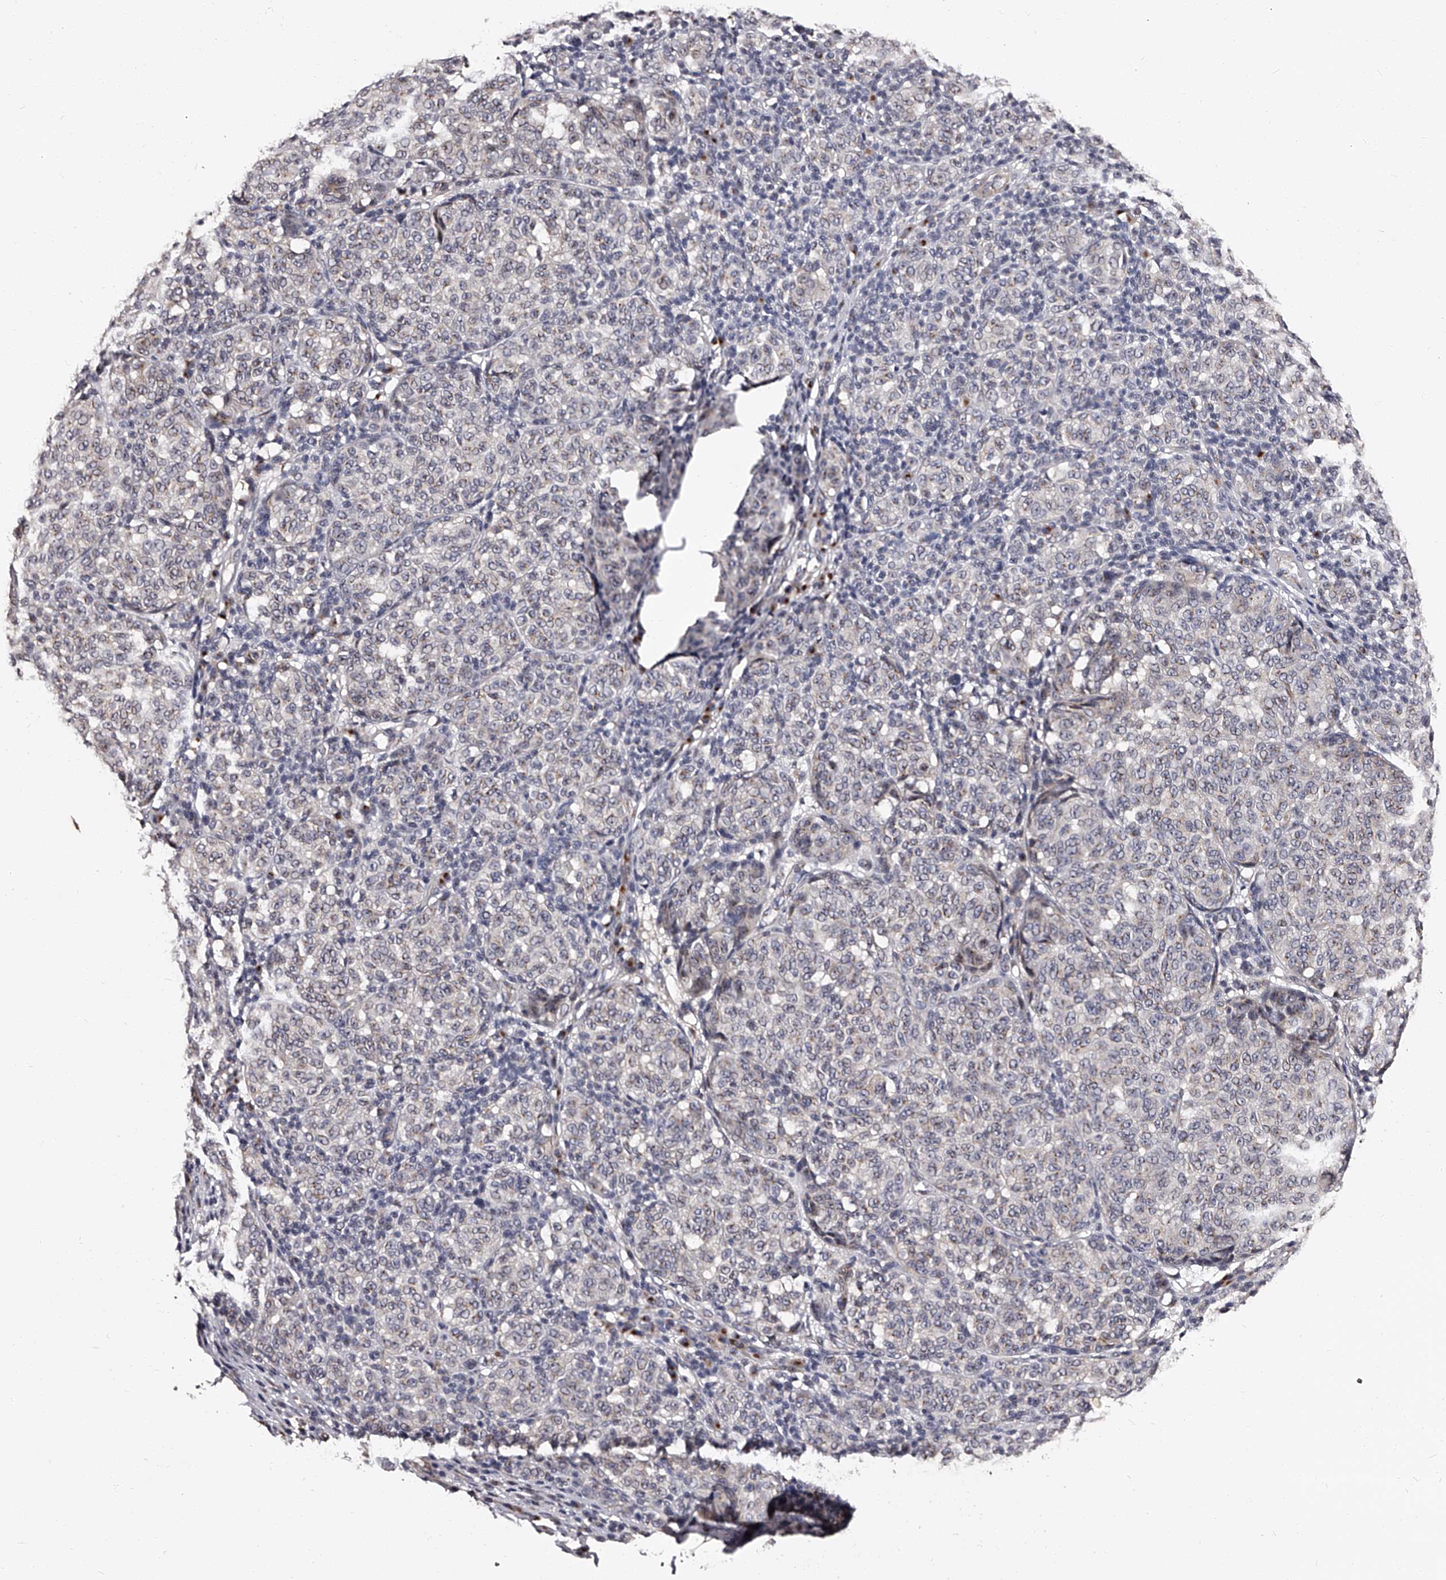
{"staining": {"intensity": "negative", "quantity": "none", "location": "none"}, "tissue": "melanoma", "cell_type": "Tumor cells", "image_type": "cancer", "snomed": [{"axis": "morphology", "description": "Malignant melanoma, NOS"}, {"axis": "topography", "description": "Skin"}], "caption": "Immunohistochemistry (IHC) of human malignant melanoma exhibits no staining in tumor cells. The staining is performed using DAB brown chromogen with nuclei counter-stained in using hematoxylin.", "gene": "RSC1A1", "patient": {"sex": "male", "age": 59}}